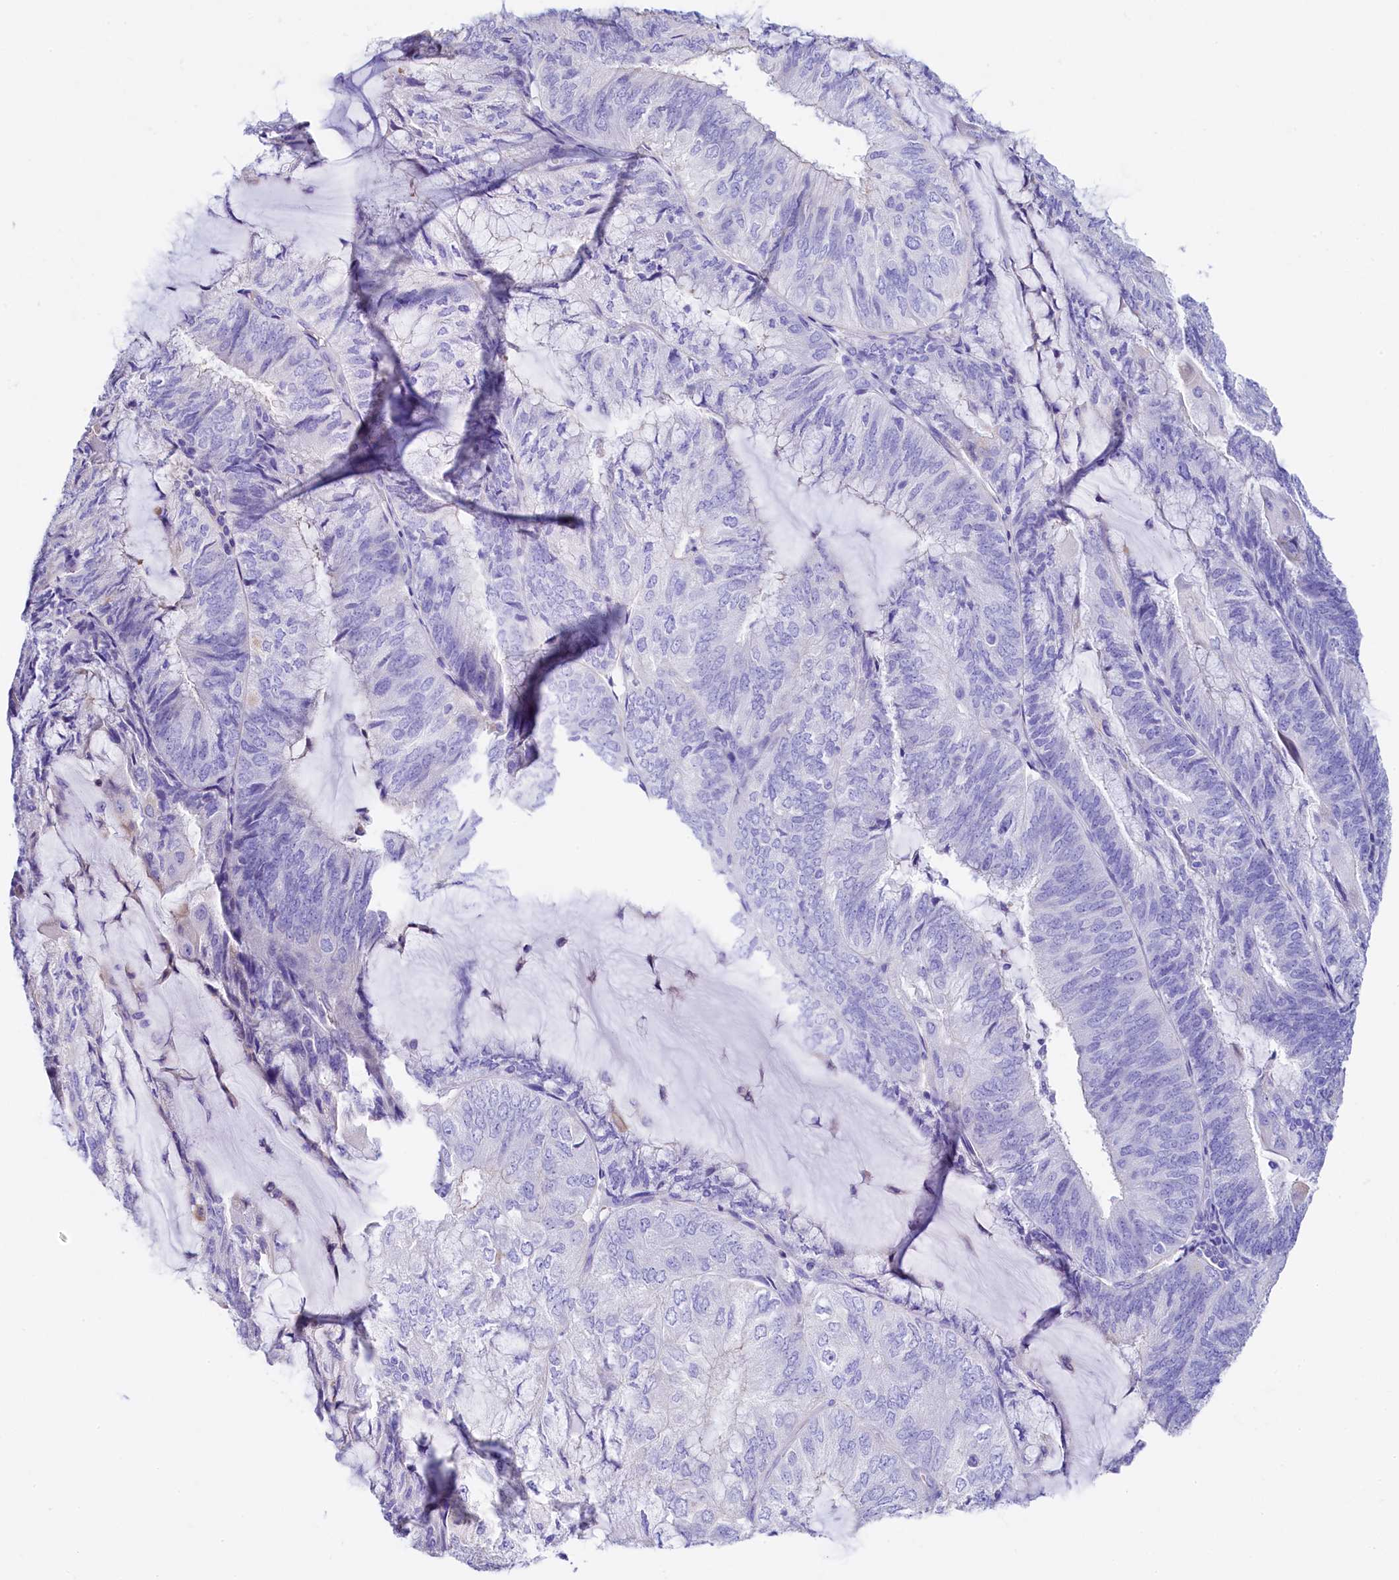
{"staining": {"intensity": "negative", "quantity": "none", "location": "none"}, "tissue": "endometrial cancer", "cell_type": "Tumor cells", "image_type": "cancer", "snomed": [{"axis": "morphology", "description": "Adenocarcinoma, NOS"}, {"axis": "topography", "description": "Endometrium"}], "caption": "Tumor cells show no significant positivity in endometrial cancer. The staining is performed using DAB (3,3'-diaminobenzidine) brown chromogen with nuclei counter-stained in using hematoxylin.", "gene": "RBP3", "patient": {"sex": "female", "age": 81}}